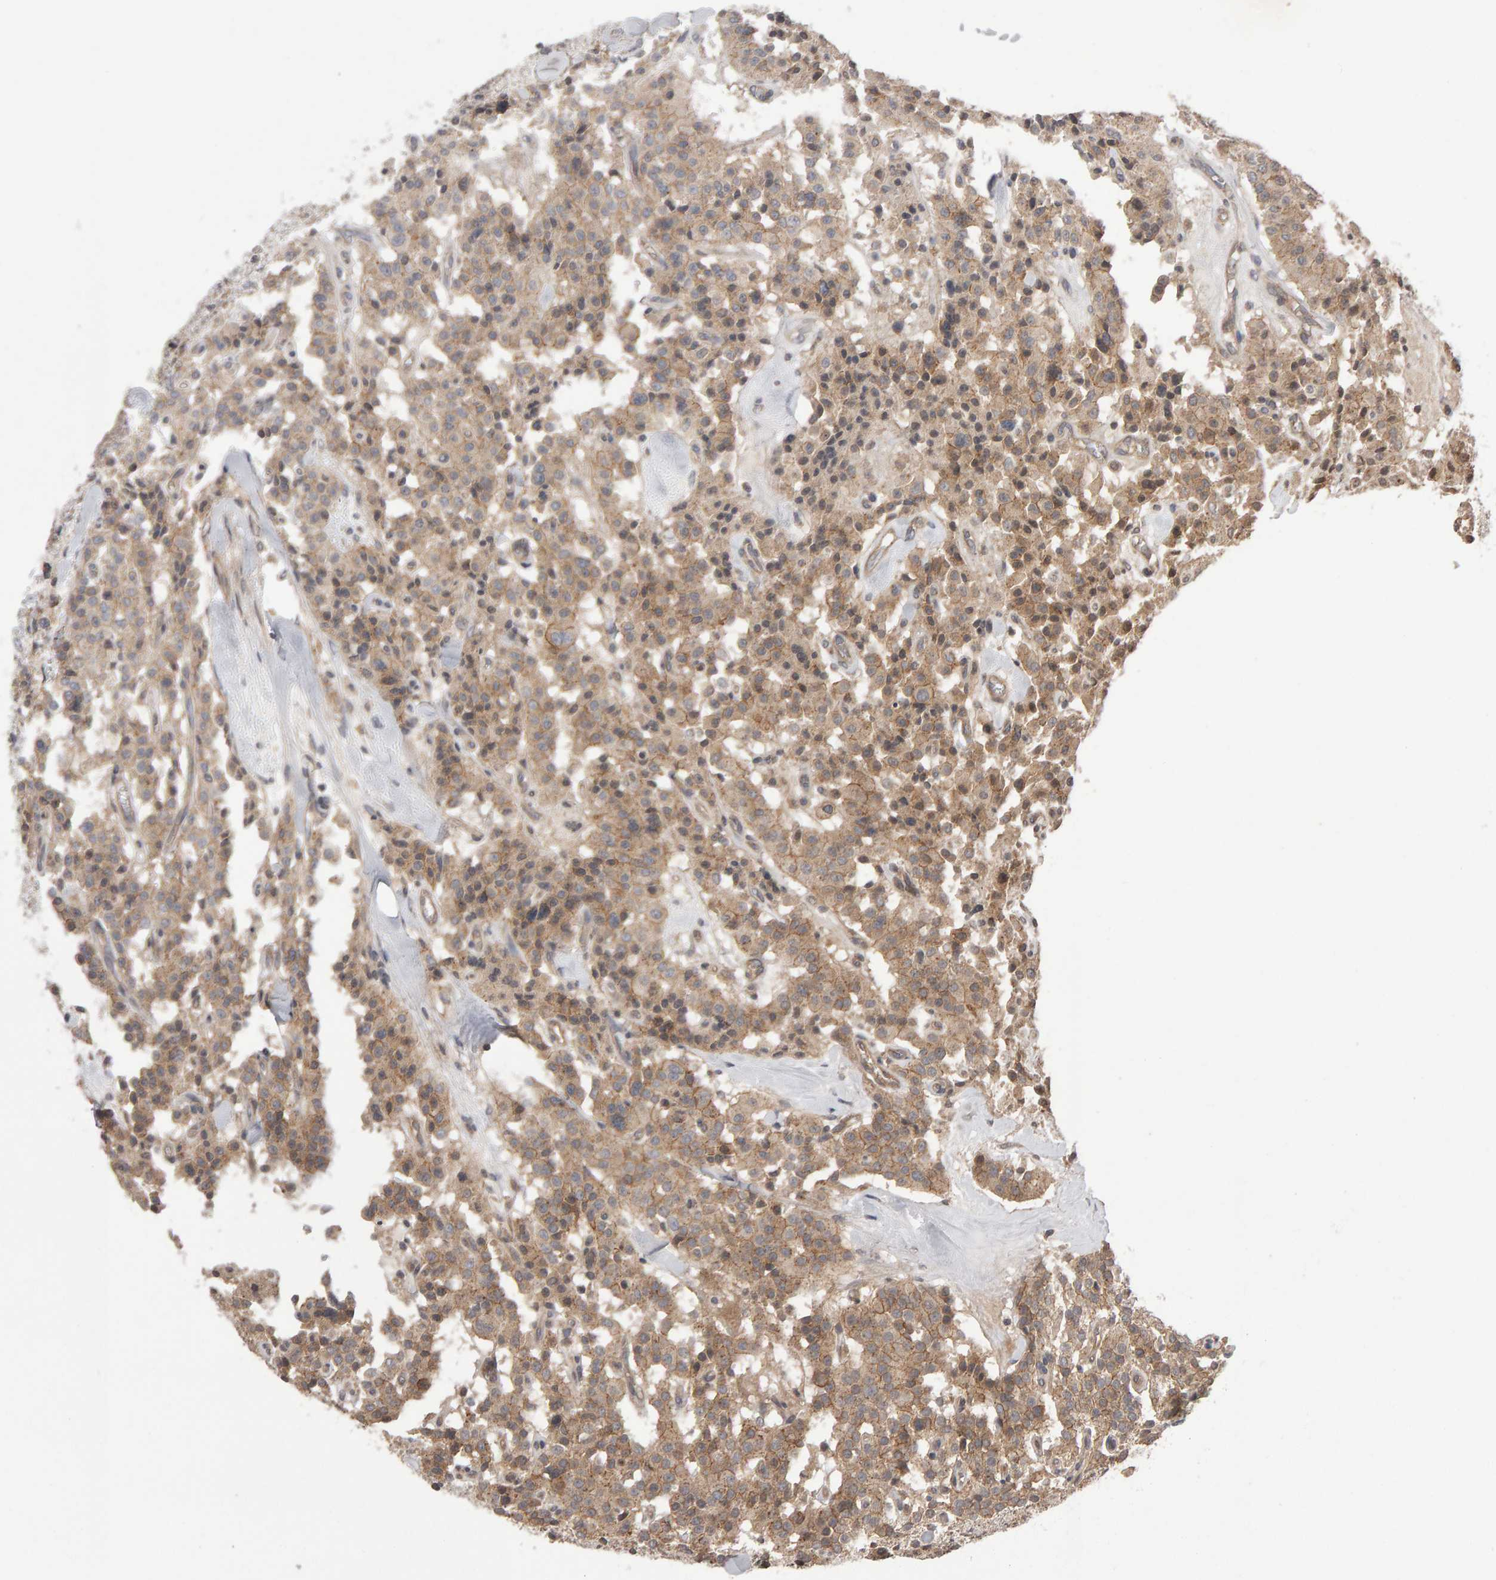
{"staining": {"intensity": "weak", "quantity": ">75%", "location": "cytoplasmic/membranous"}, "tissue": "carcinoid", "cell_type": "Tumor cells", "image_type": "cancer", "snomed": [{"axis": "morphology", "description": "Carcinoid, malignant, NOS"}, {"axis": "topography", "description": "Lung"}], "caption": "Immunohistochemistry (IHC) image of malignant carcinoid stained for a protein (brown), which displays low levels of weak cytoplasmic/membranous expression in approximately >75% of tumor cells.", "gene": "SCRIB", "patient": {"sex": "male", "age": 30}}